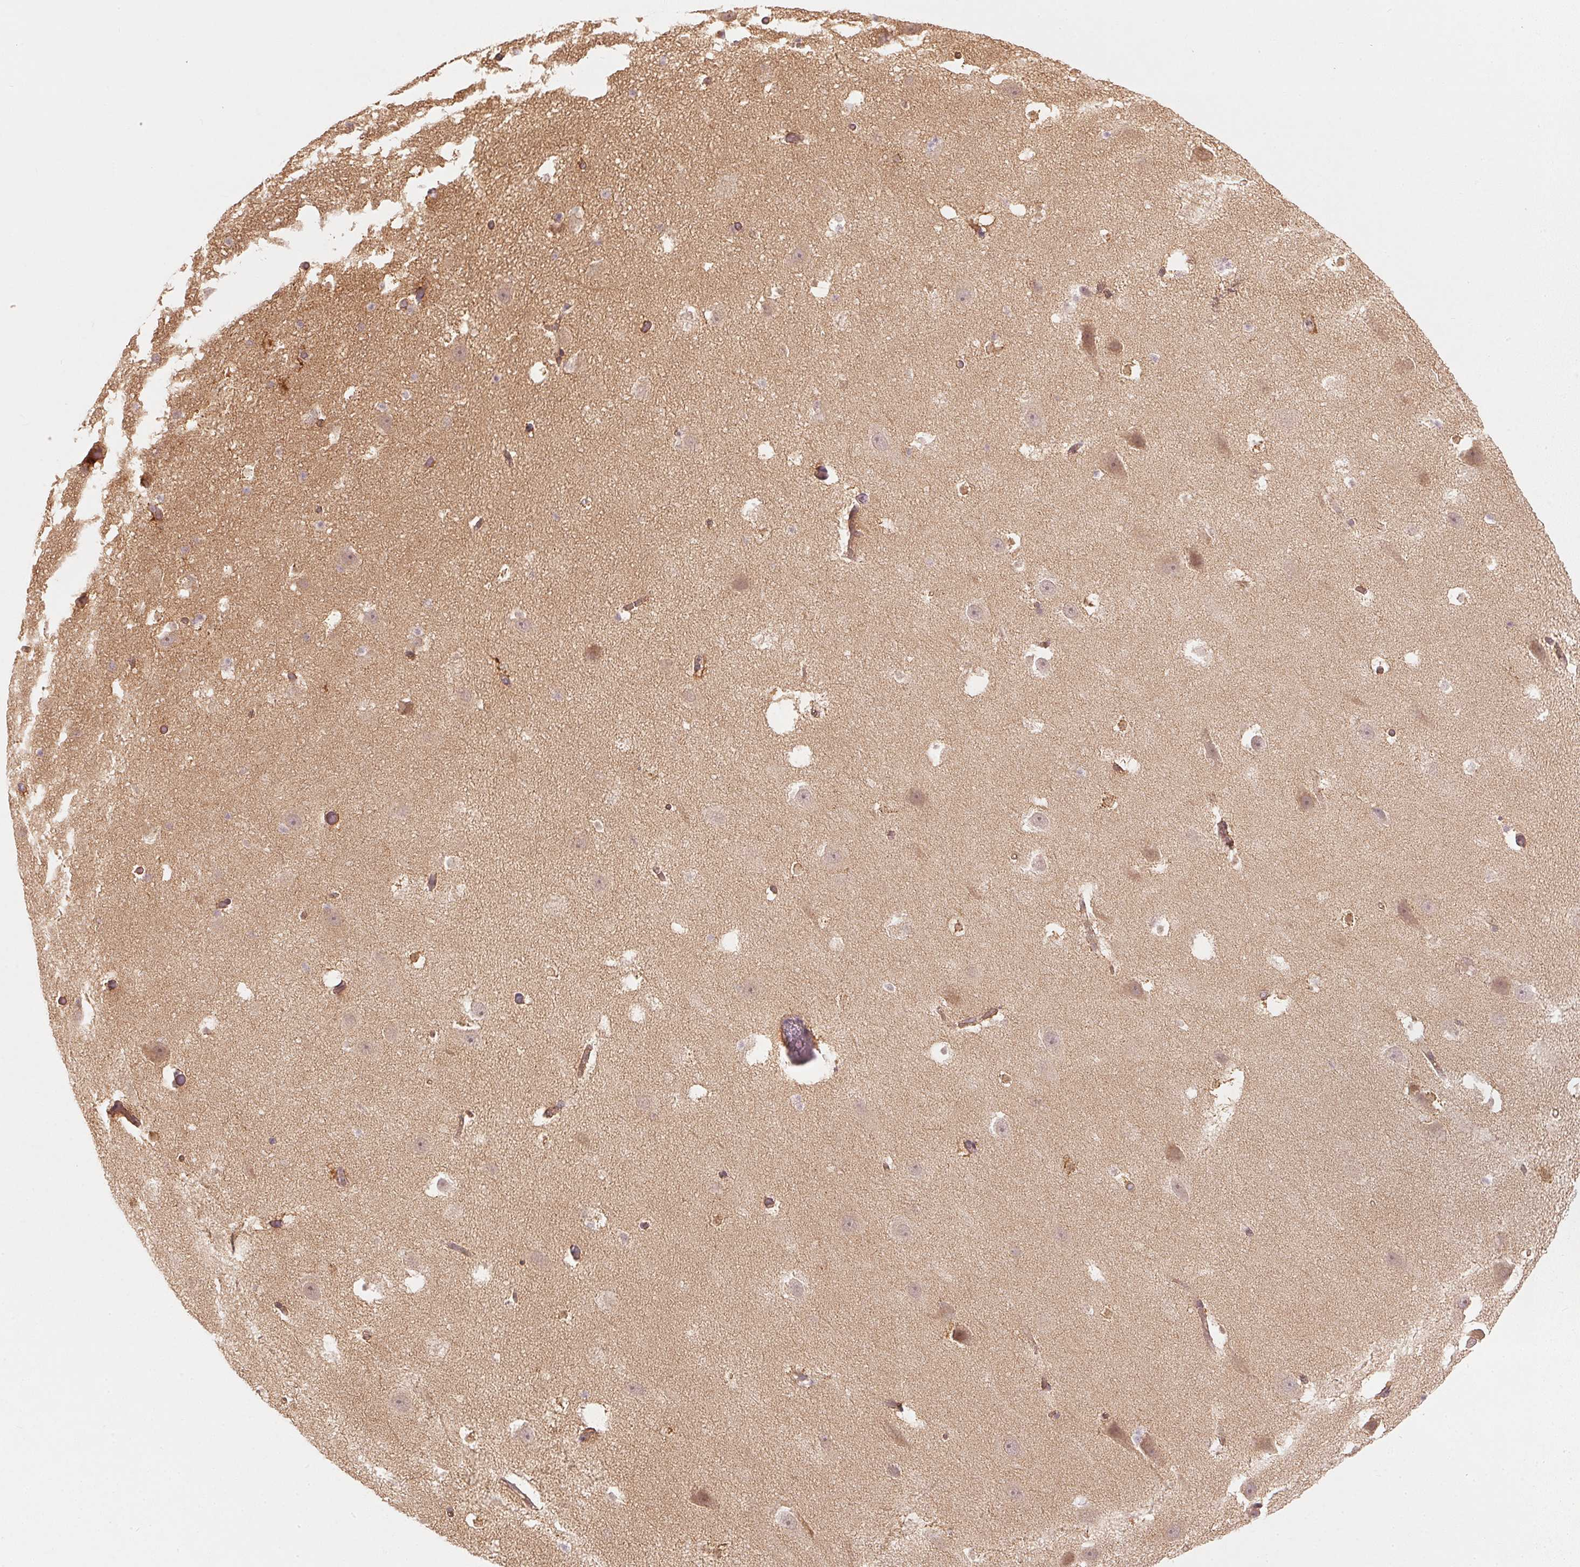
{"staining": {"intensity": "moderate", "quantity": "<25%", "location": "cytoplasmic/membranous"}, "tissue": "hippocampus", "cell_type": "Glial cells", "image_type": "normal", "snomed": [{"axis": "morphology", "description": "Normal tissue, NOS"}, {"axis": "topography", "description": "Hippocampus"}], "caption": "Protein positivity by immunohistochemistry (IHC) reveals moderate cytoplasmic/membranous positivity in about <25% of glial cells in normal hippocampus.", "gene": "NADK2", "patient": {"sex": "male", "age": 26}}